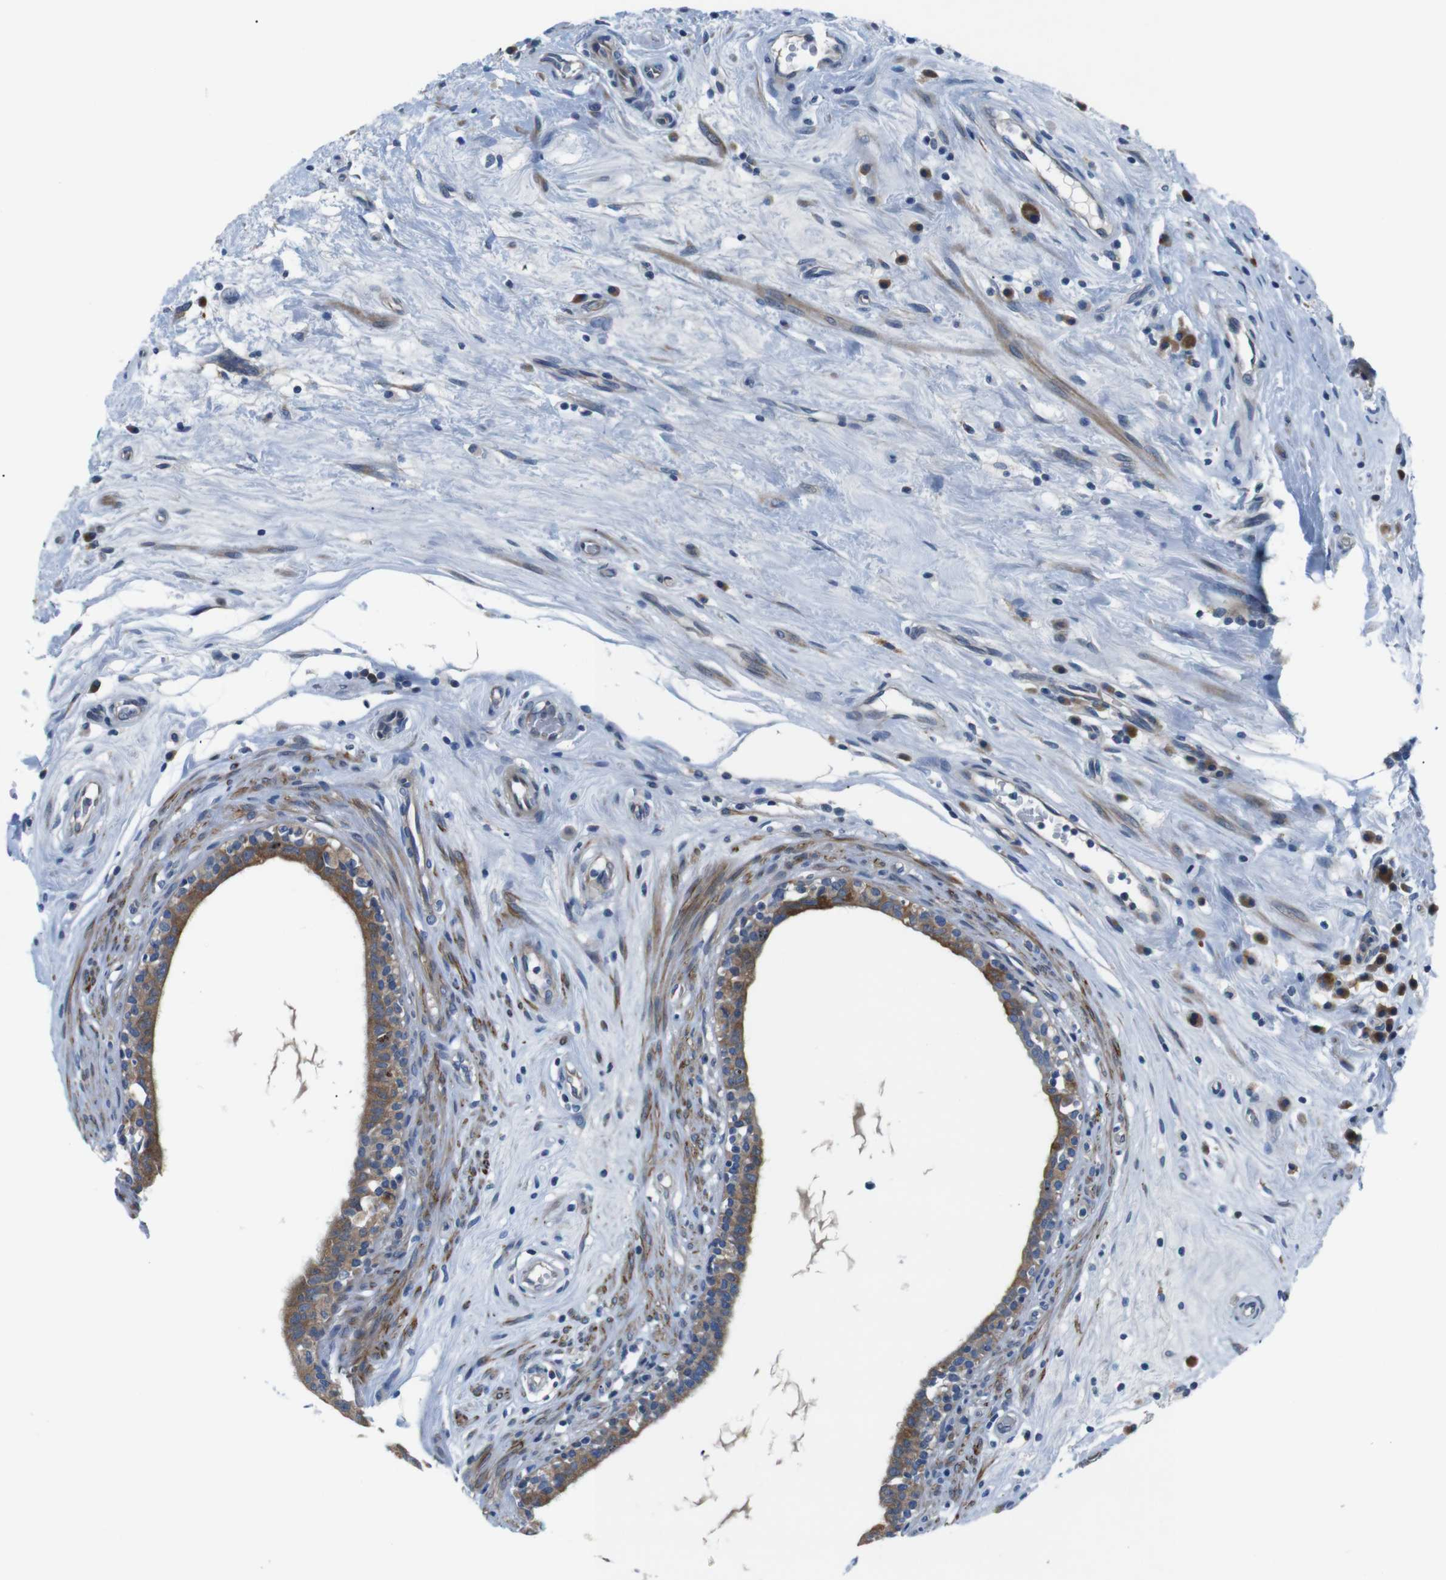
{"staining": {"intensity": "moderate", "quantity": ">75%", "location": "cytoplasmic/membranous"}, "tissue": "epididymis", "cell_type": "Glandular cells", "image_type": "normal", "snomed": [{"axis": "morphology", "description": "Normal tissue, NOS"}, {"axis": "morphology", "description": "Inflammation, NOS"}, {"axis": "topography", "description": "Epididymis"}], "caption": "Normal epididymis demonstrates moderate cytoplasmic/membranous positivity in approximately >75% of glandular cells, visualized by immunohistochemistry. Nuclei are stained in blue.", "gene": "JAK1", "patient": {"sex": "male", "age": 84}}